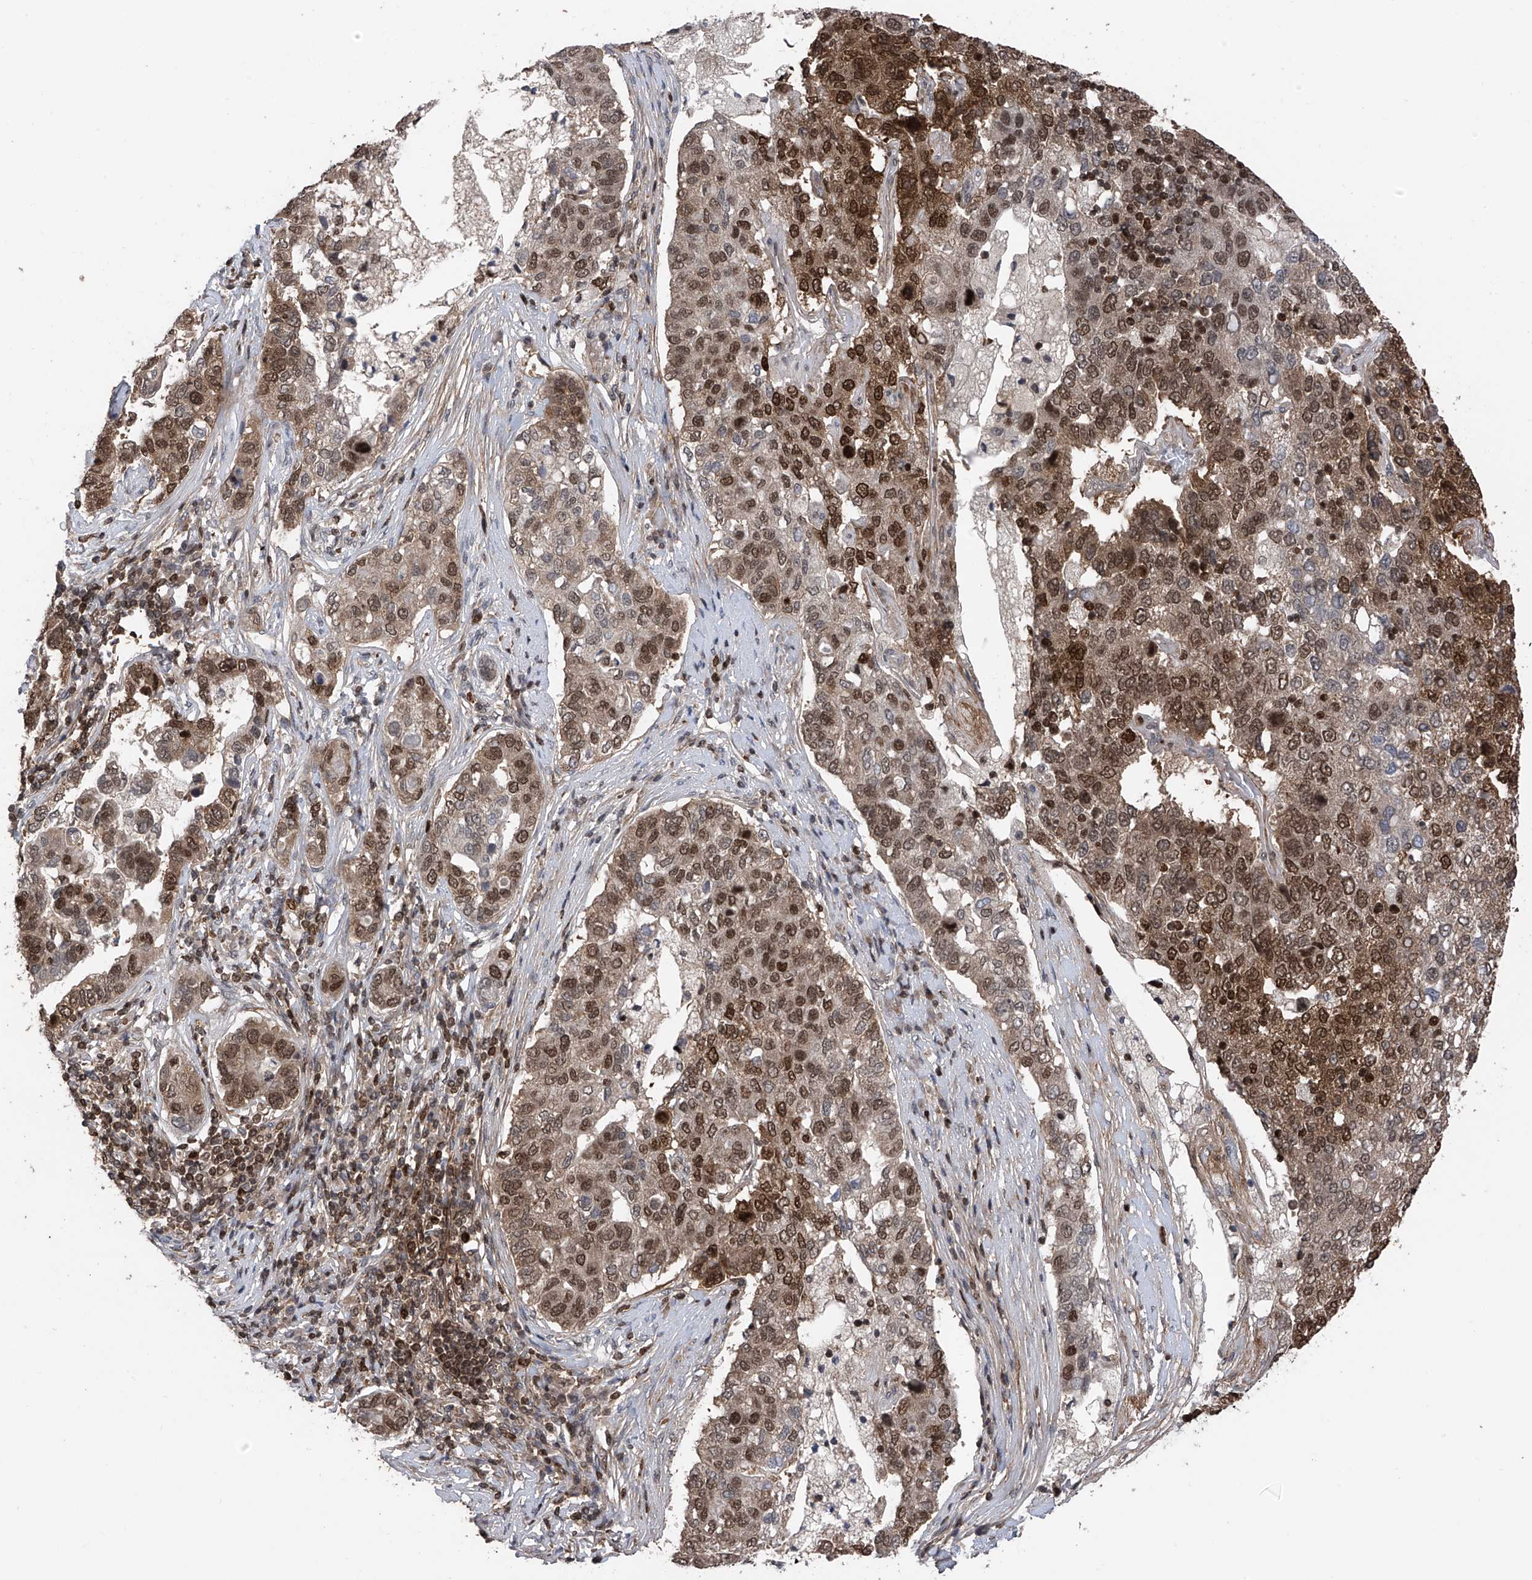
{"staining": {"intensity": "strong", "quantity": ">75%", "location": "nuclear"}, "tissue": "pancreatic cancer", "cell_type": "Tumor cells", "image_type": "cancer", "snomed": [{"axis": "morphology", "description": "Adenocarcinoma, NOS"}, {"axis": "topography", "description": "Pancreas"}], "caption": "Immunohistochemistry (IHC) micrograph of pancreatic adenocarcinoma stained for a protein (brown), which displays high levels of strong nuclear expression in approximately >75% of tumor cells.", "gene": "DNAJC9", "patient": {"sex": "female", "age": 61}}